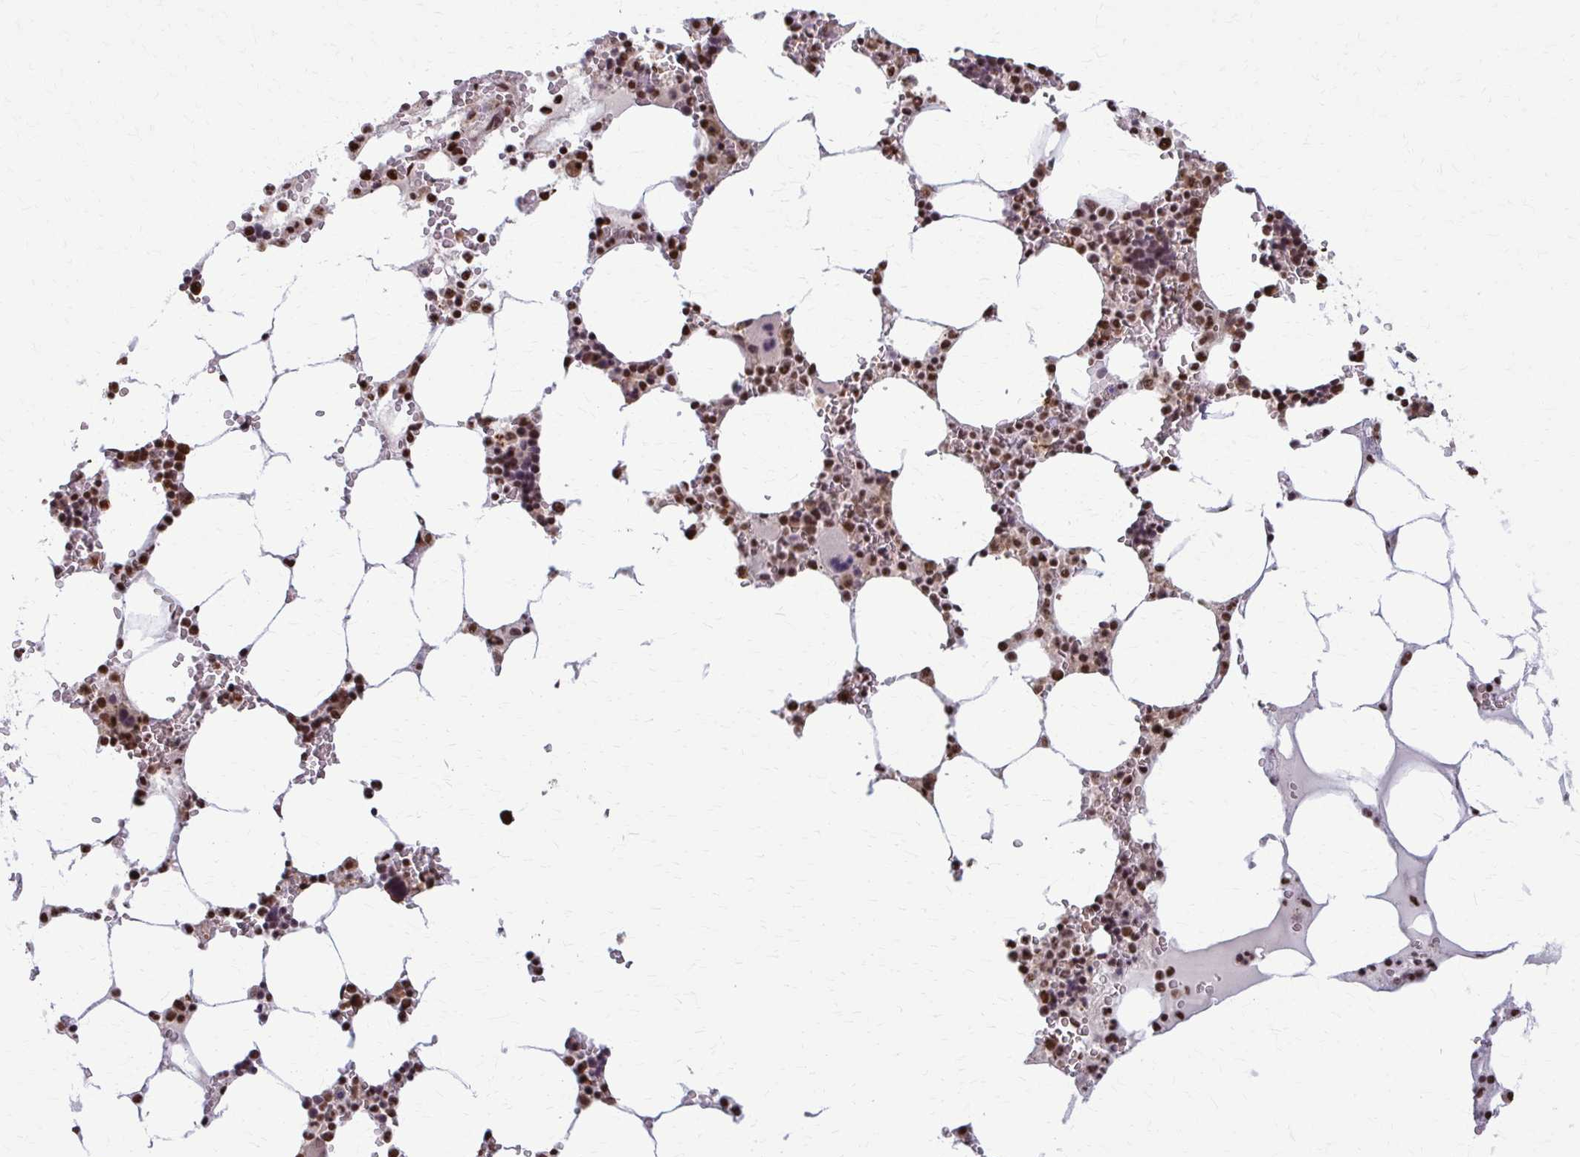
{"staining": {"intensity": "moderate", "quantity": ">75%", "location": "nuclear"}, "tissue": "bone marrow", "cell_type": "Hematopoietic cells", "image_type": "normal", "snomed": [{"axis": "morphology", "description": "Normal tissue, NOS"}, {"axis": "topography", "description": "Bone marrow"}], "caption": "A micrograph of bone marrow stained for a protein demonstrates moderate nuclear brown staining in hematopoietic cells.", "gene": "SNRPA", "patient": {"sex": "male", "age": 64}}